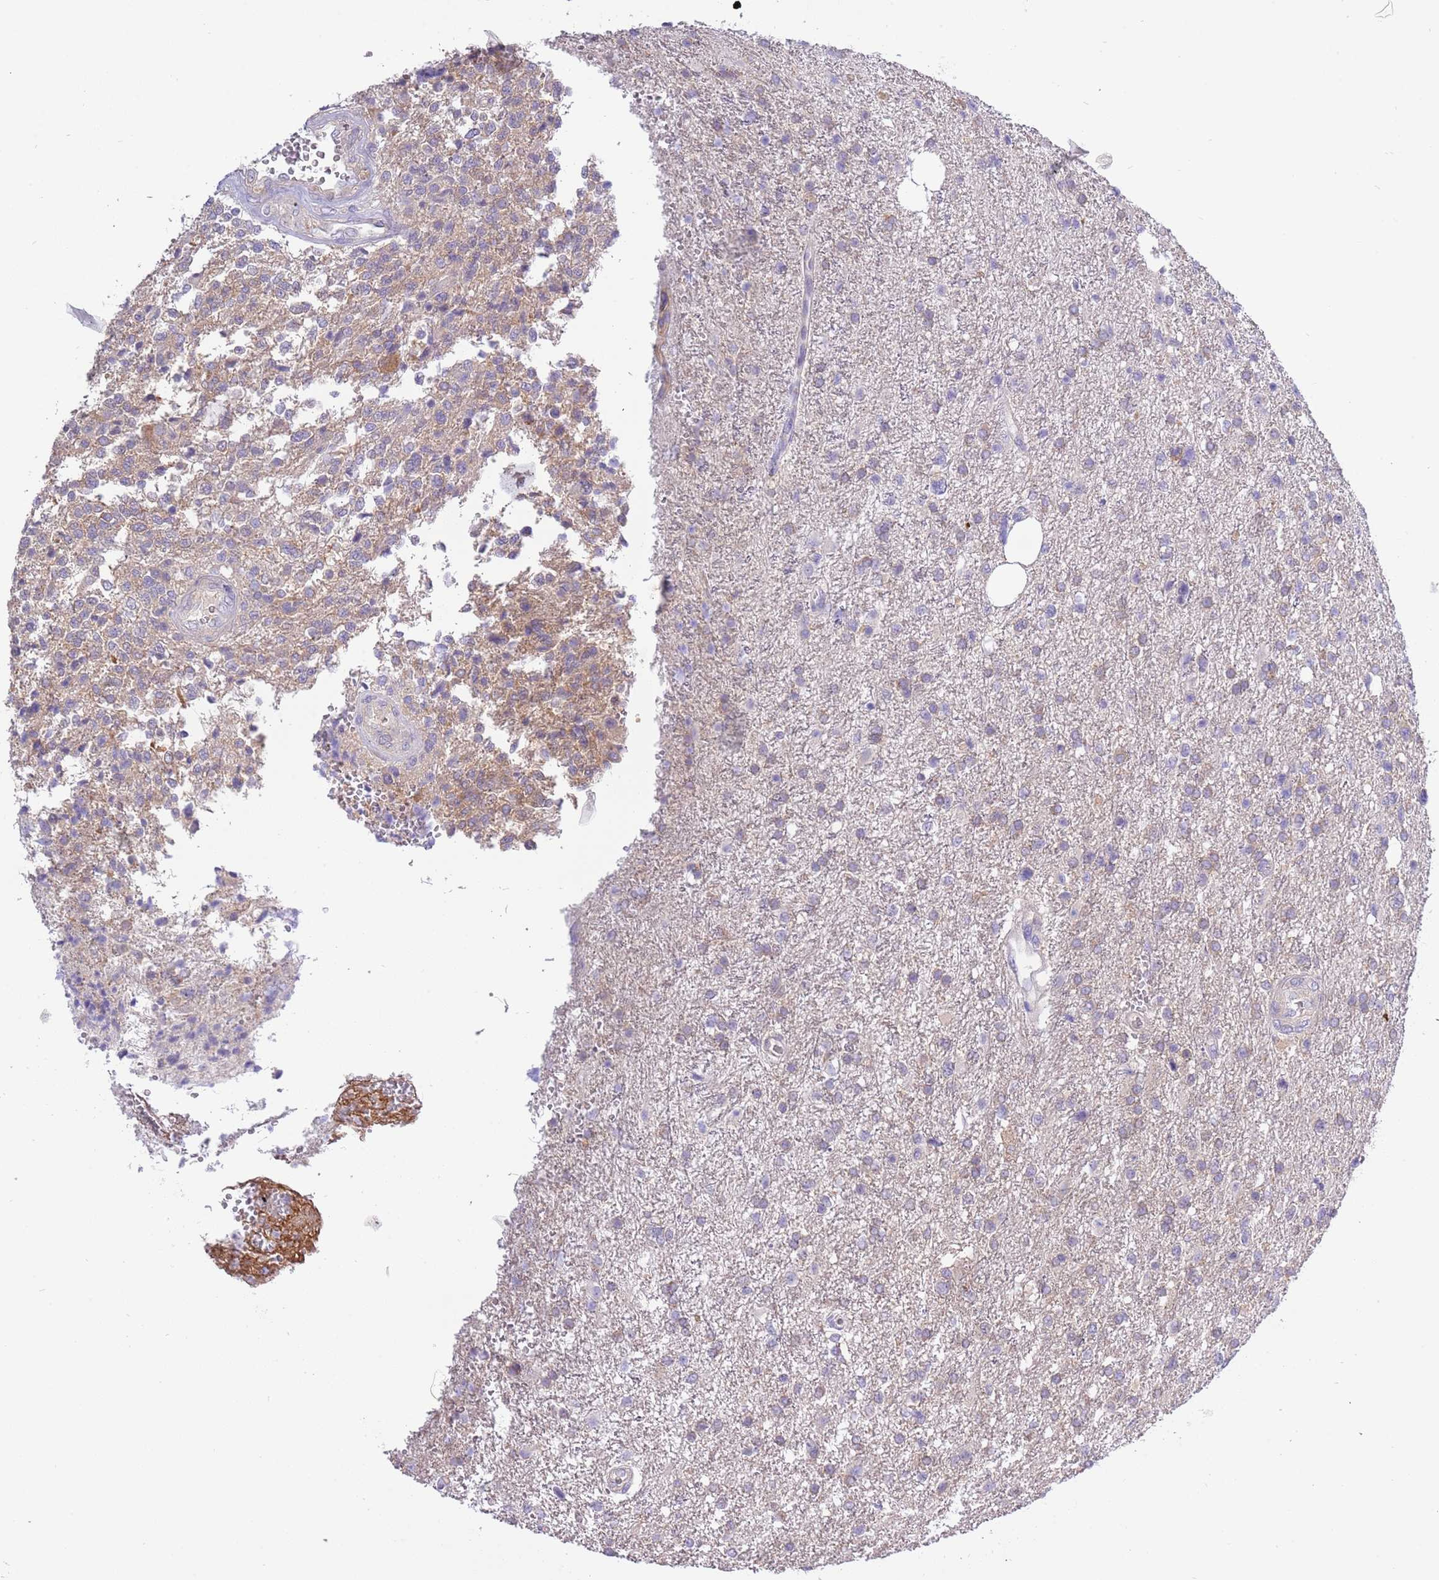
{"staining": {"intensity": "weak", "quantity": "<25%", "location": "cytoplasmic/membranous"}, "tissue": "glioma", "cell_type": "Tumor cells", "image_type": "cancer", "snomed": [{"axis": "morphology", "description": "Glioma, malignant, High grade"}, {"axis": "topography", "description": "Brain"}], "caption": "Immunohistochemistry (IHC) of human high-grade glioma (malignant) displays no staining in tumor cells.", "gene": "STIP1", "patient": {"sex": "male", "age": 56}}